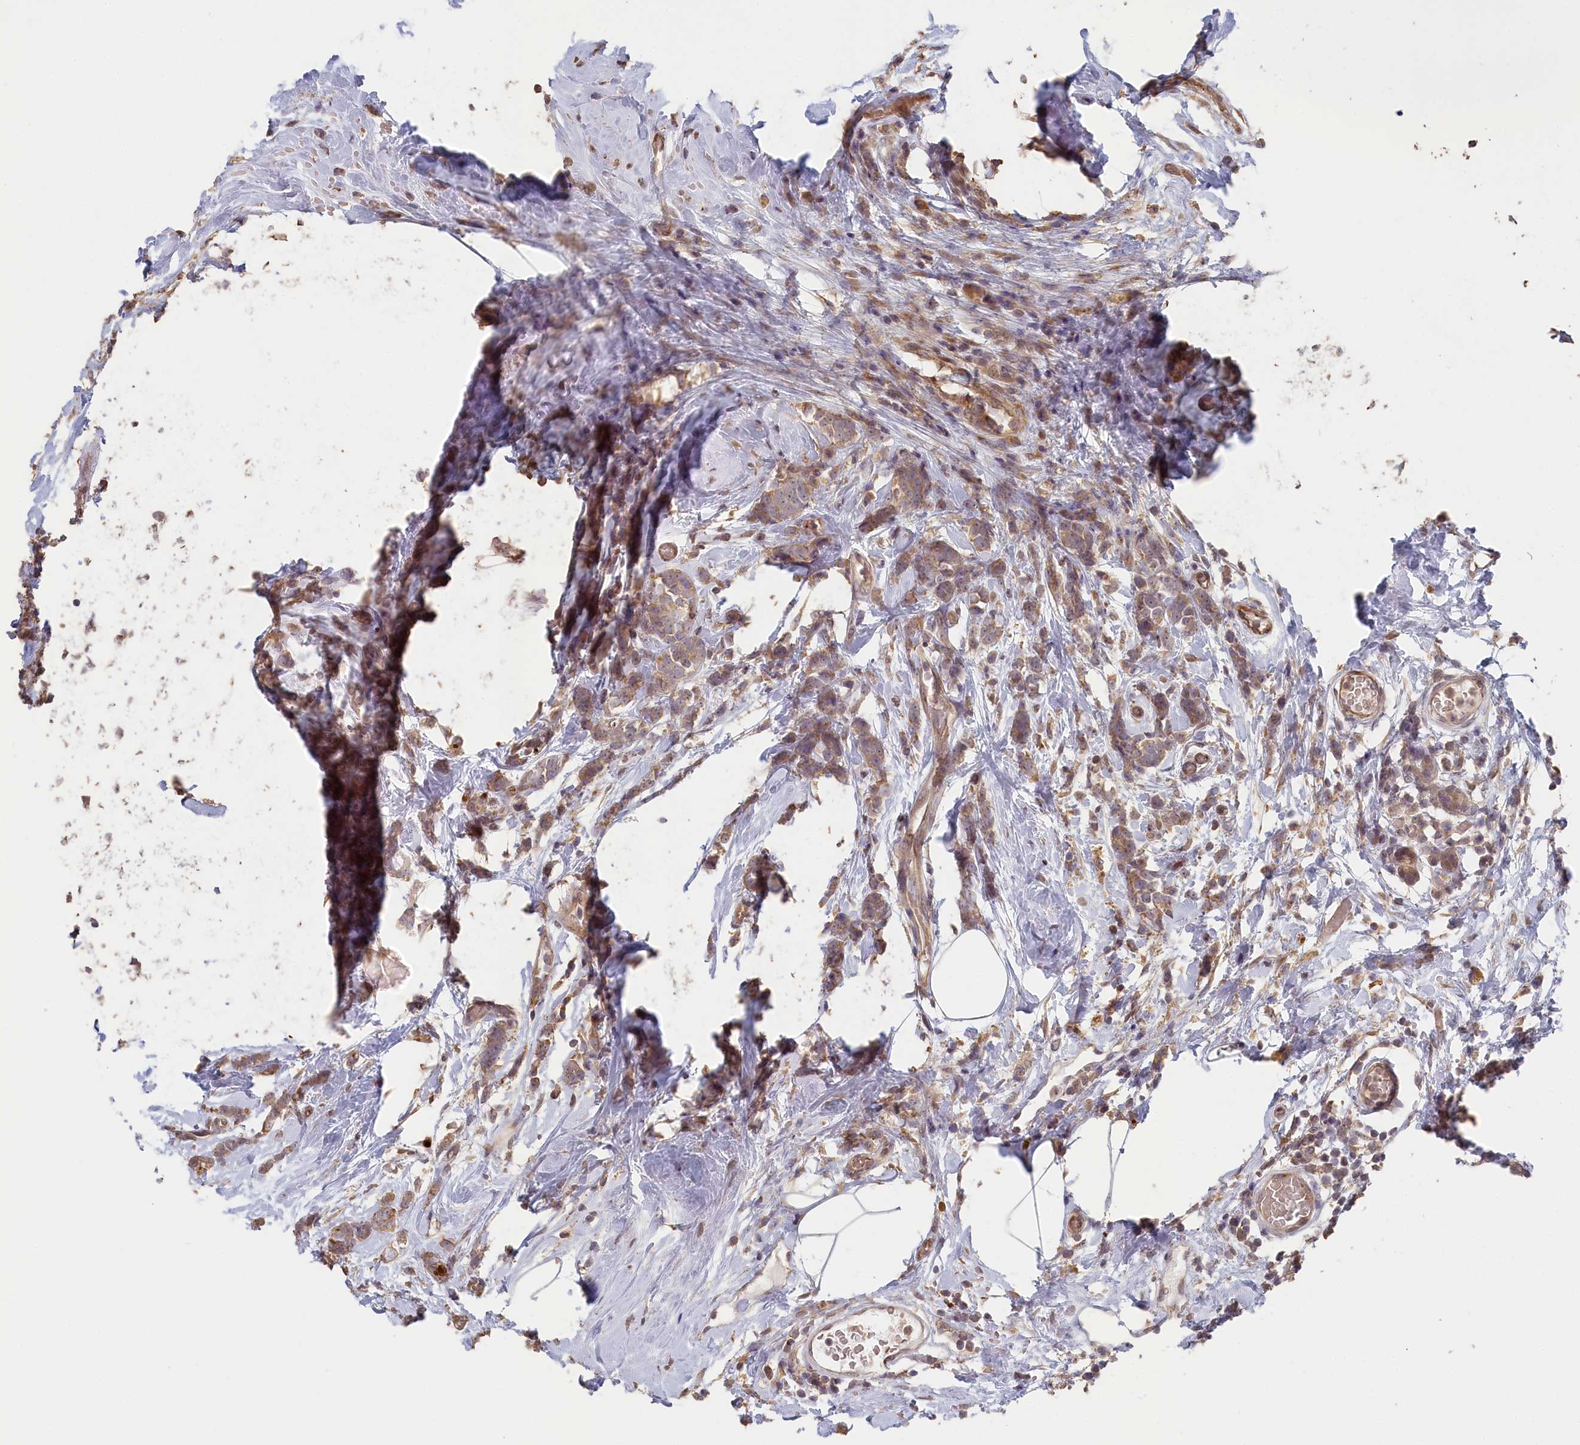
{"staining": {"intensity": "weak", "quantity": ">75%", "location": "cytoplasmic/membranous"}, "tissue": "breast cancer", "cell_type": "Tumor cells", "image_type": "cancer", "snomed": [{"axis": "morphology", "description": "Lobular carcinoma"}, {"axis": "topography", "description": "Breast"}], "caption": "Immunohistochemistry staining of lobular carcinoma (breast), which exhibits low levels of weak cytoplasmic/membranous positivity in approximately >75% of tumor cells indicating weak cytoplasmic/membranous protein expression. The staining was performed using DAB (brown) for protein detection and nuclei were counterstained in hematoxylin (blue).", "gene": "STX16", "patient": {"sex": "female", "age": 58}}